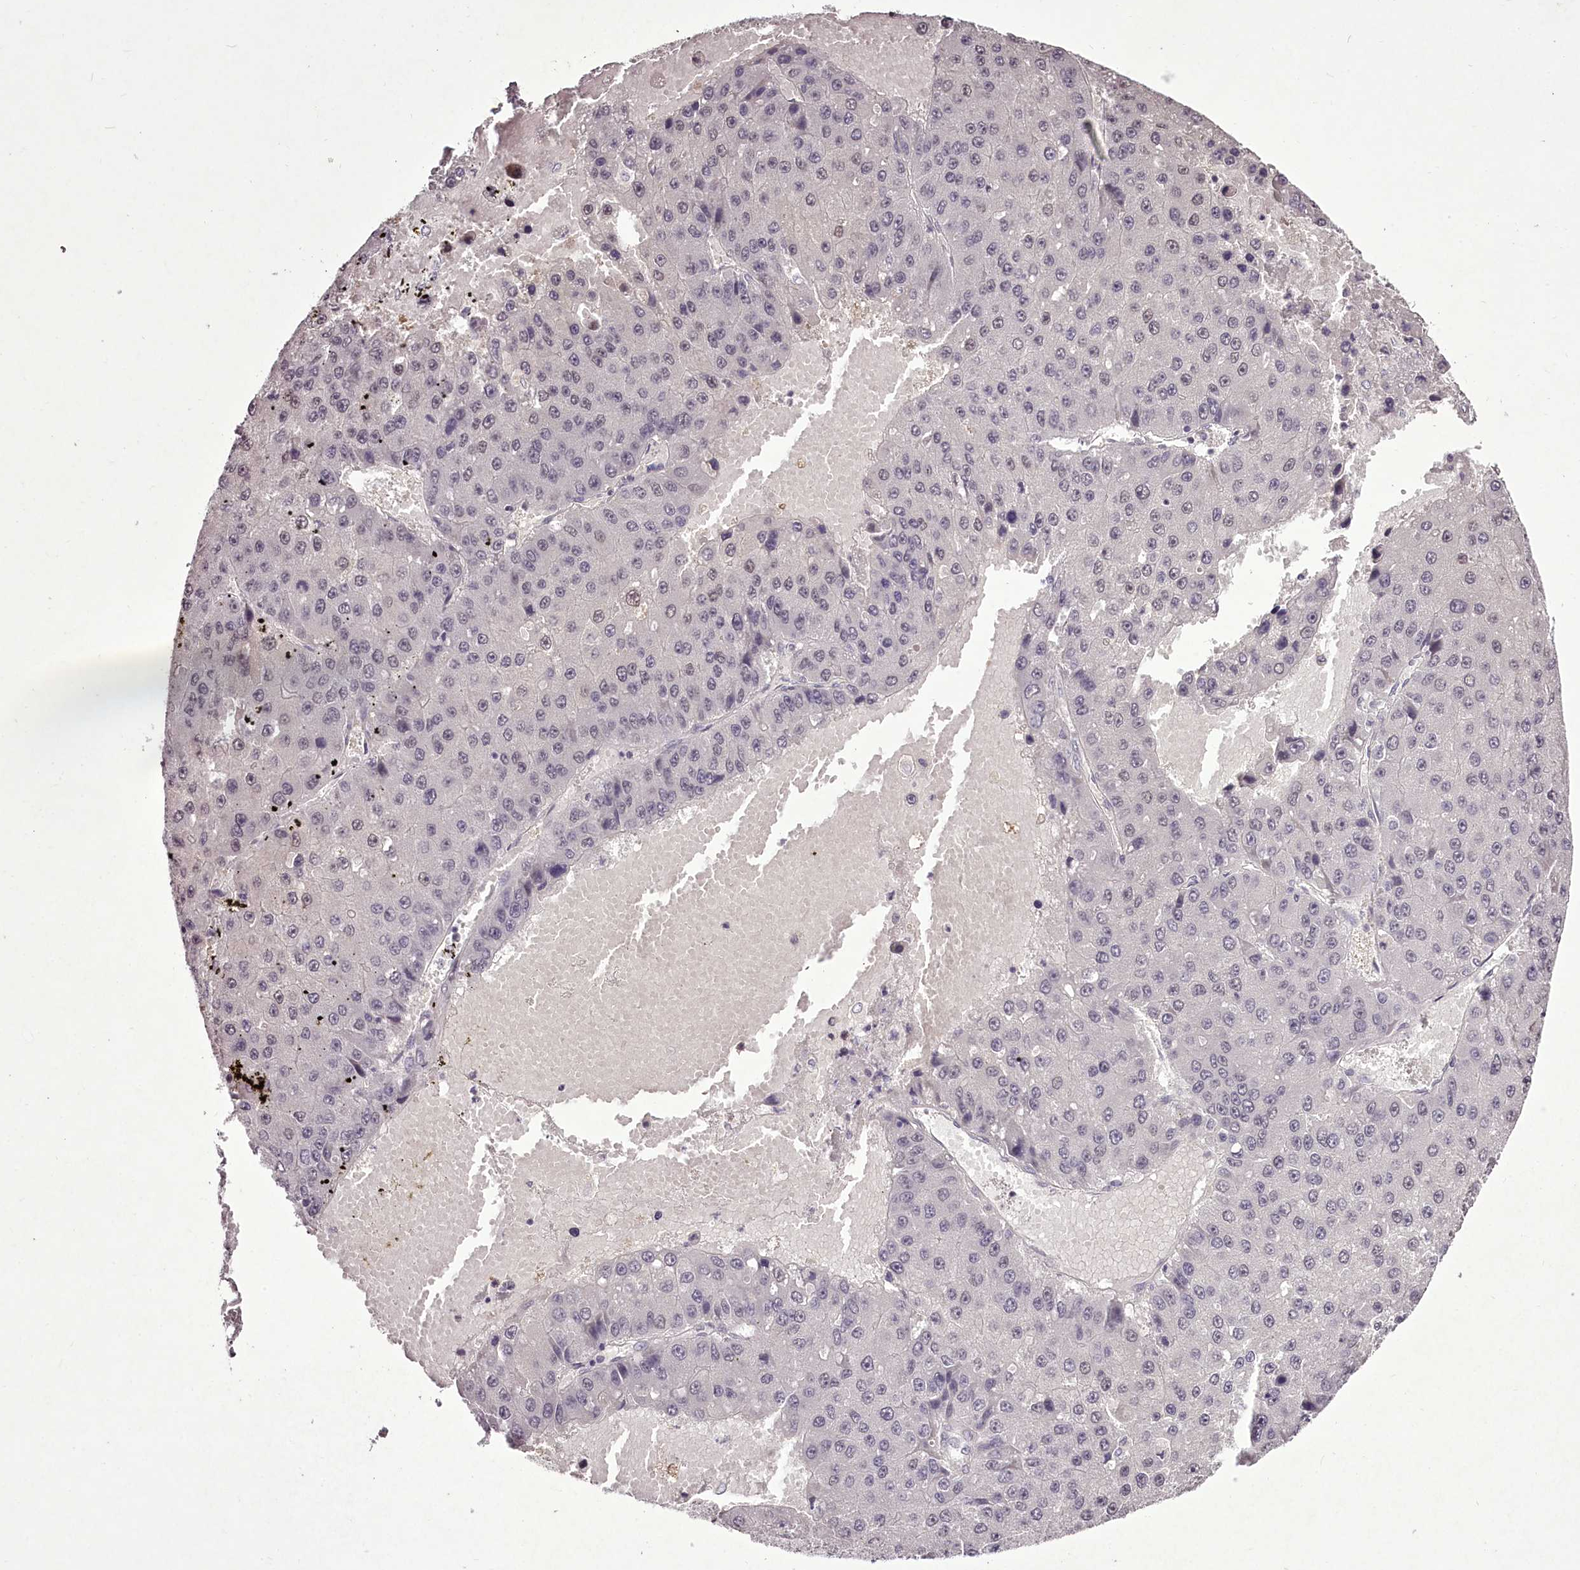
{"staining": {"intensity": "negative", "quantity": "none", "location": "none"}, "tissue": "liver cancer", "cell_type": "Tumor cells", "image_type": "cancer", "snomed": [{"axis": "morphology", "description": "Carcinoma, Hepatocellular, NOS"}, {"axis": "topography", "description": "Liver"}], "caption": "Immunohistochemistry photomicrograph of neoplastic tissue: human liver hepatocellular carcinoma stained with DAB (3,3'-diaminobenzidine) displays no significant protein positivity in tumor cells.", "gene": "C1orf56", "patient": {"sex": "female", "age": 73}}